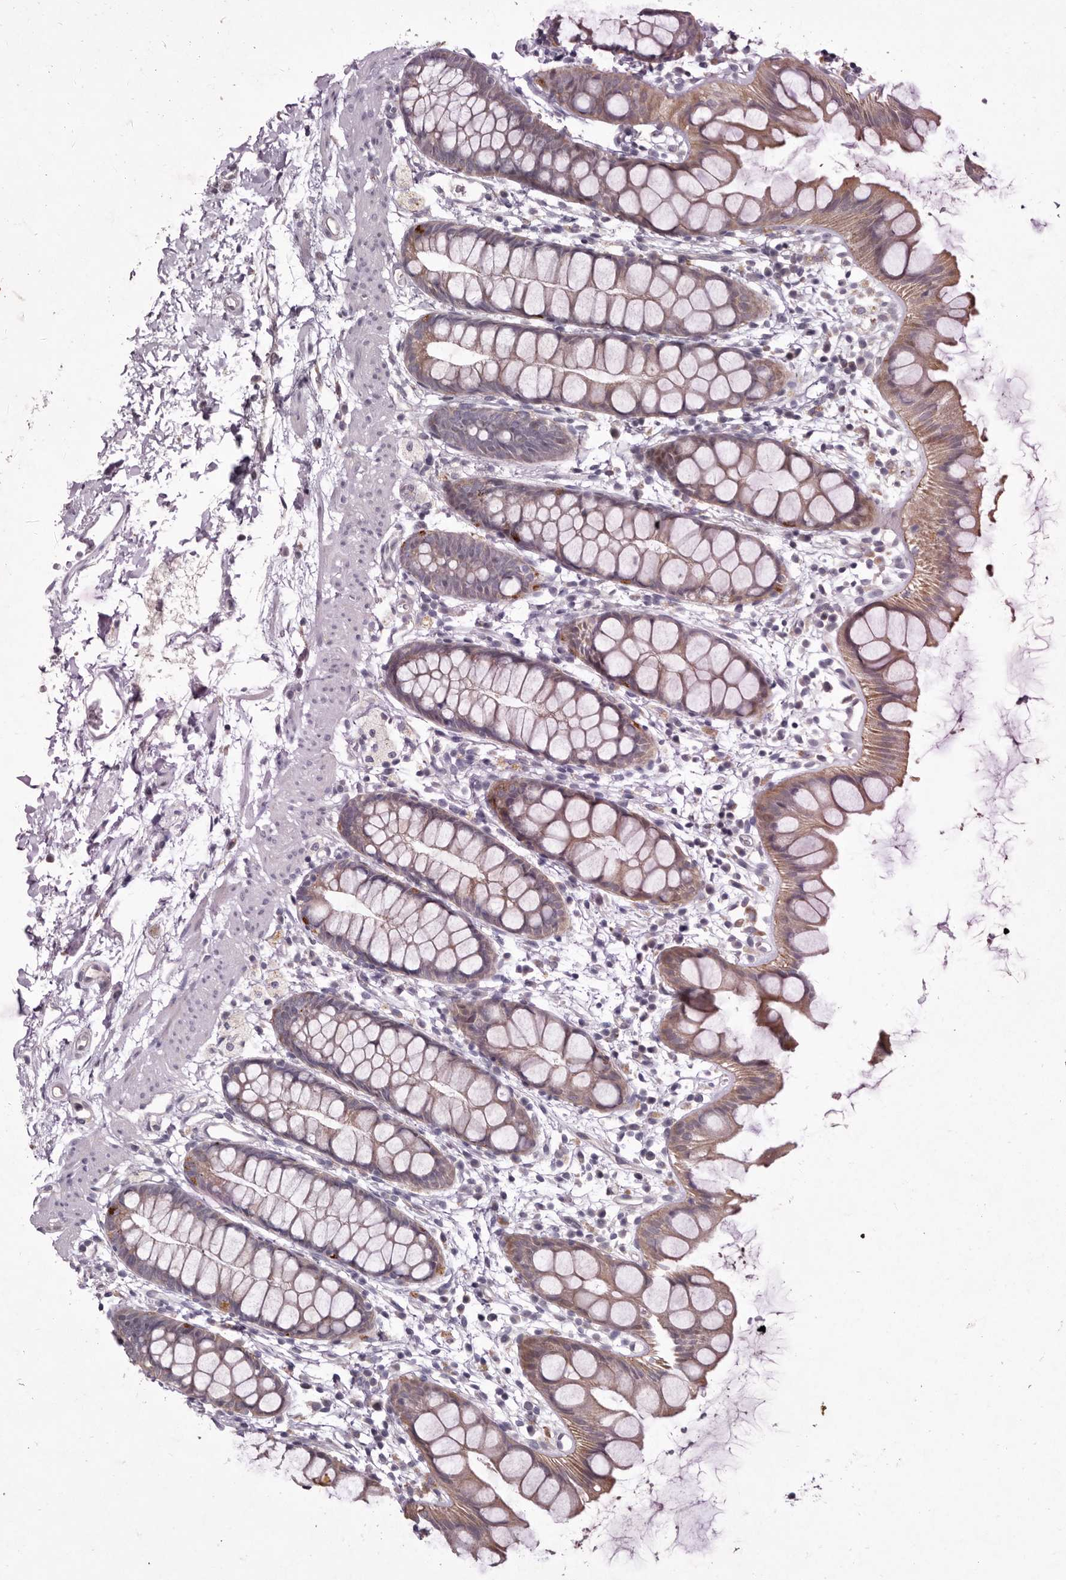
{"staining": {"intensity": "moderate", "quantity": "25%-75%", "location": "cytoplasmic/membranous"}, "tissue": "rectum", "cell_type": "Glandular cells", "image_type": "normal", "snomed": [{"axis": "morphology", "description": "Normal tissue, NOS"}, {"axis": "topography", "description": "Rectum"}], "caption": "Immunohistochemical staining of benign rectum reveals medium levels of moderate cytoplasmic/membranous positivity in about 25%-75% of glandular cells.", "gene": "GARNL3", "patient": {"sex": "female", "age": 65}}